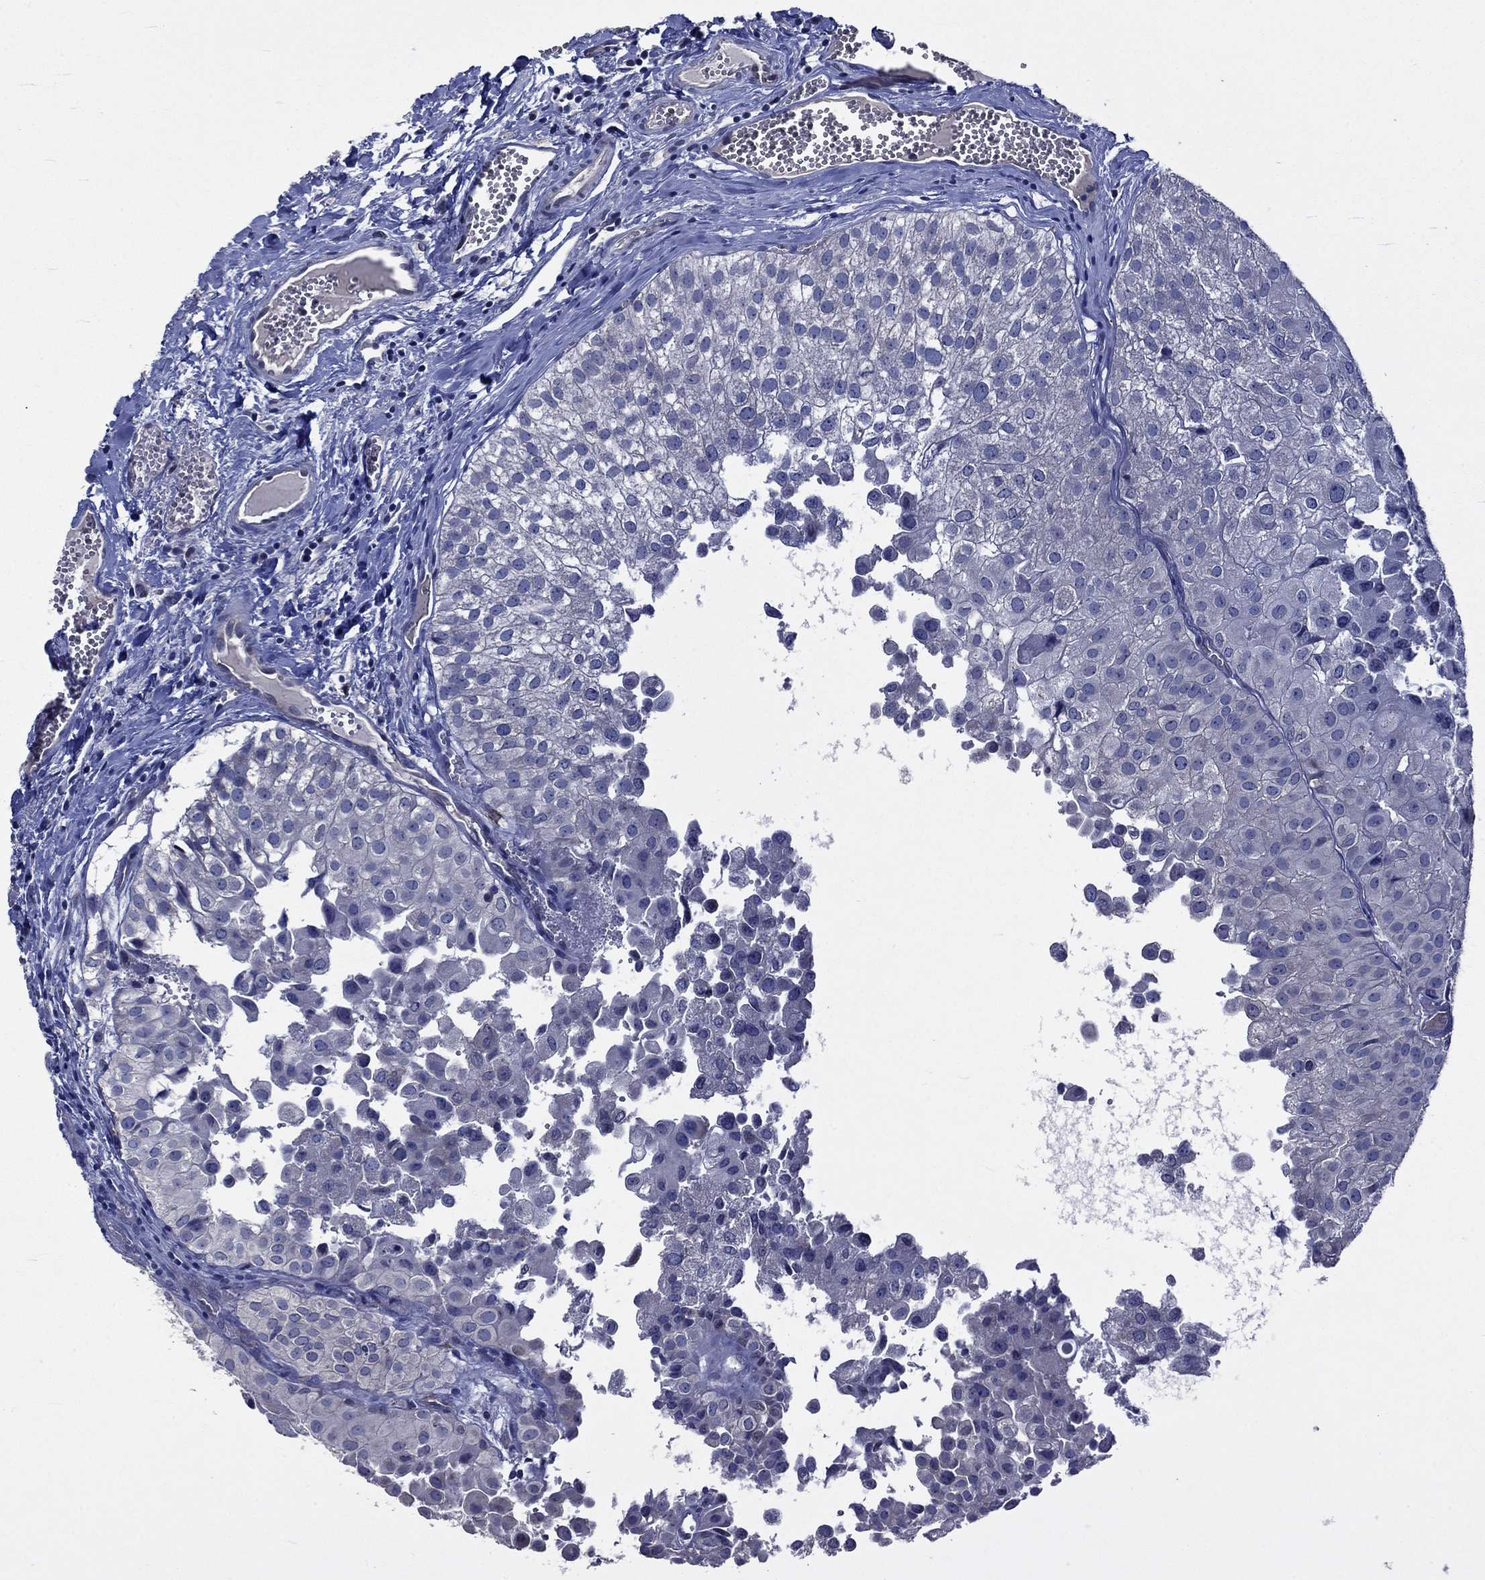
{"staining": {"intensity": "negative", "quantity": "none", "location": "none"}, "tissue": "urothelial cancer", "cell_type": "Tumor cells", "image_type": "cancer", "snomed": [{"axis": "morphology", "description": "Urothelial carcinoma, Low grade"}, {"axis": "topography", "description": "Urinary bladder"}], "caption": "Immunohistochemistry (IHC) photomicrograph of human urothelial cancer stained for a protein (brown), which displays no staining in tumor cells.", "gene": "CETN3", "patient": {"sex": "female", "age": 78}}